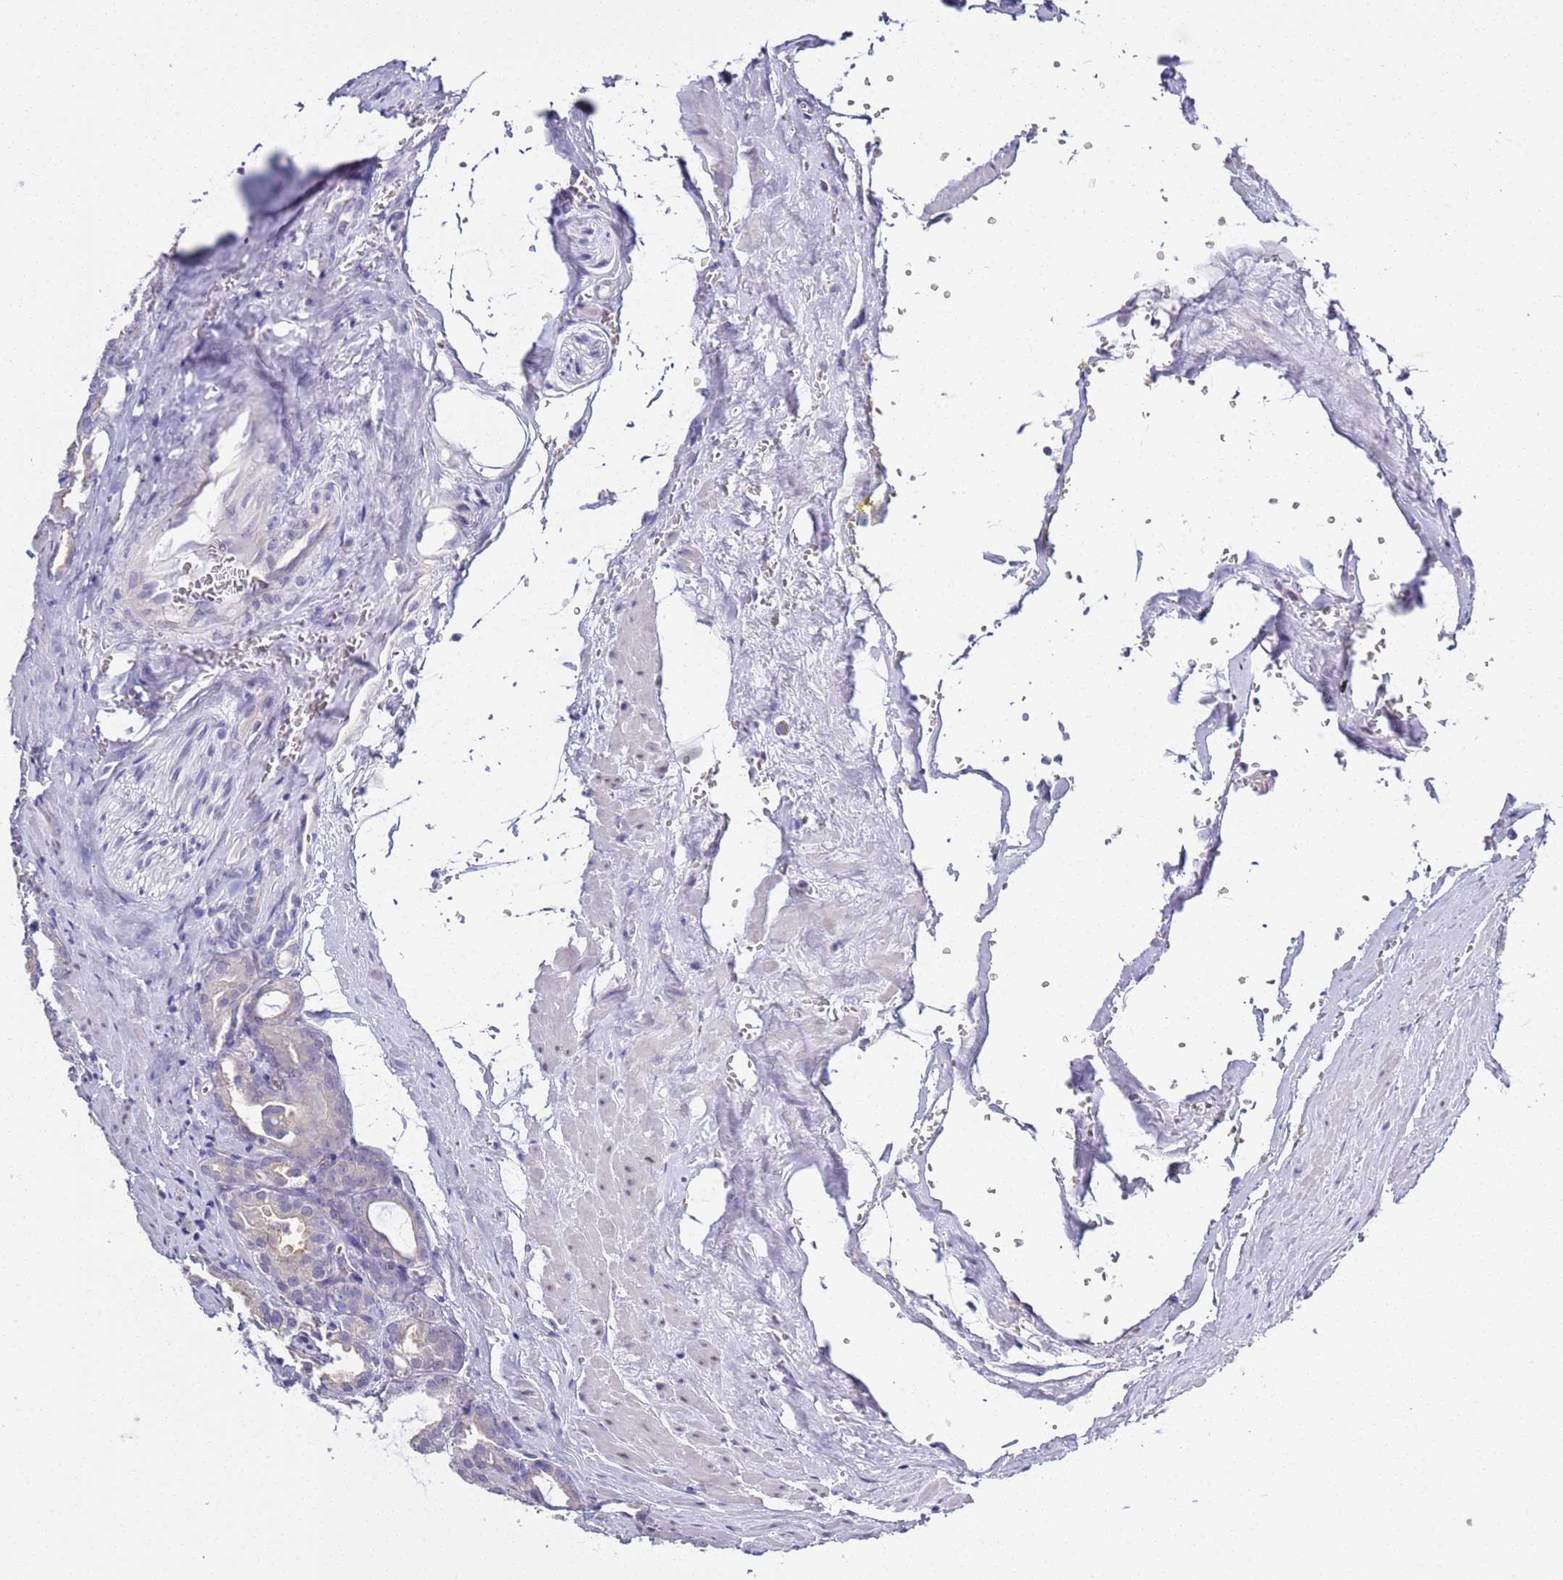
{"staining": {"intensity": "negative", "quantity": "none", "location": "none"}, "tissue": "prostate cancer", "cell_type": "Tumor cells", "image_type": "cancer", "snomed": [{"axis": "morphology", "description": "Adenocarcinoma, High grade"}, {"axis": "topography", "description": "Prostate"}], "caption": "This is a image of IHC staining of high-grade adenocarcinoma (prostate), which shows no expression in tumor cells. (Brightfield microscopy of DAB IHC at high magnification).", "gene": "BRMS1L", "patient": {"sex": "male", "age": 72}}